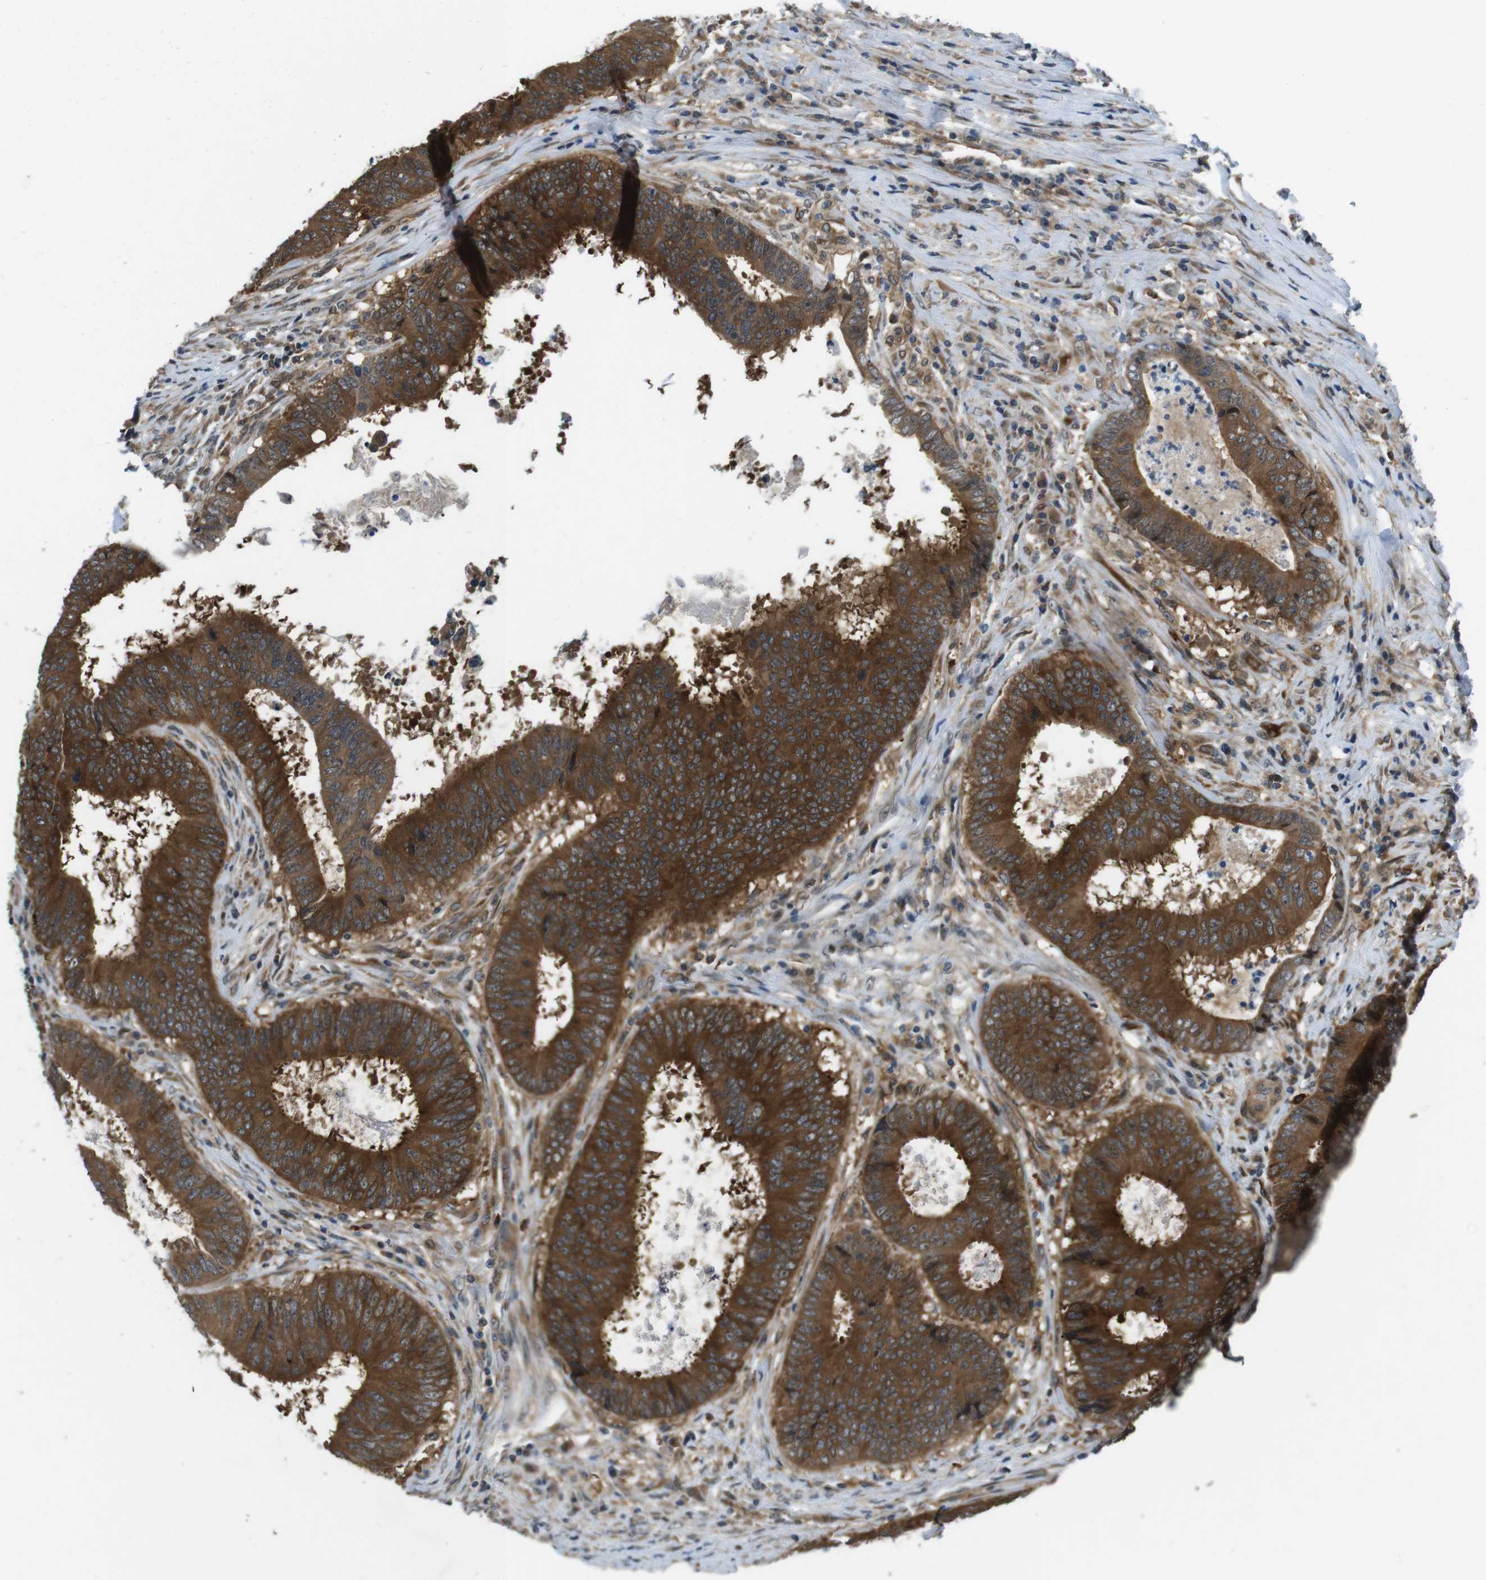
{"staining": {"intensity": "strong", "quantity": ">75%", "location": "cytoplasmic/membranous"}, "tissue": "colorectal cancer", "cell_type": "Tumor cells", "image_type": "cancer", "snomed": [{"axis": "morphology", "description": "Adenocarcinoma, NOS"}, {"axis": "topography", "description": "Rectum"}], "caption": "DAB (3,3'-diaminobenzidine) immunohistochemical staining of human colorectal adenocarcinoma reveals strong cytoplasmic/membranous protein expression in approximately >75% of tumor cells.", "gene": "PALD1", "patient": {"sex": "male", "age": 72}}